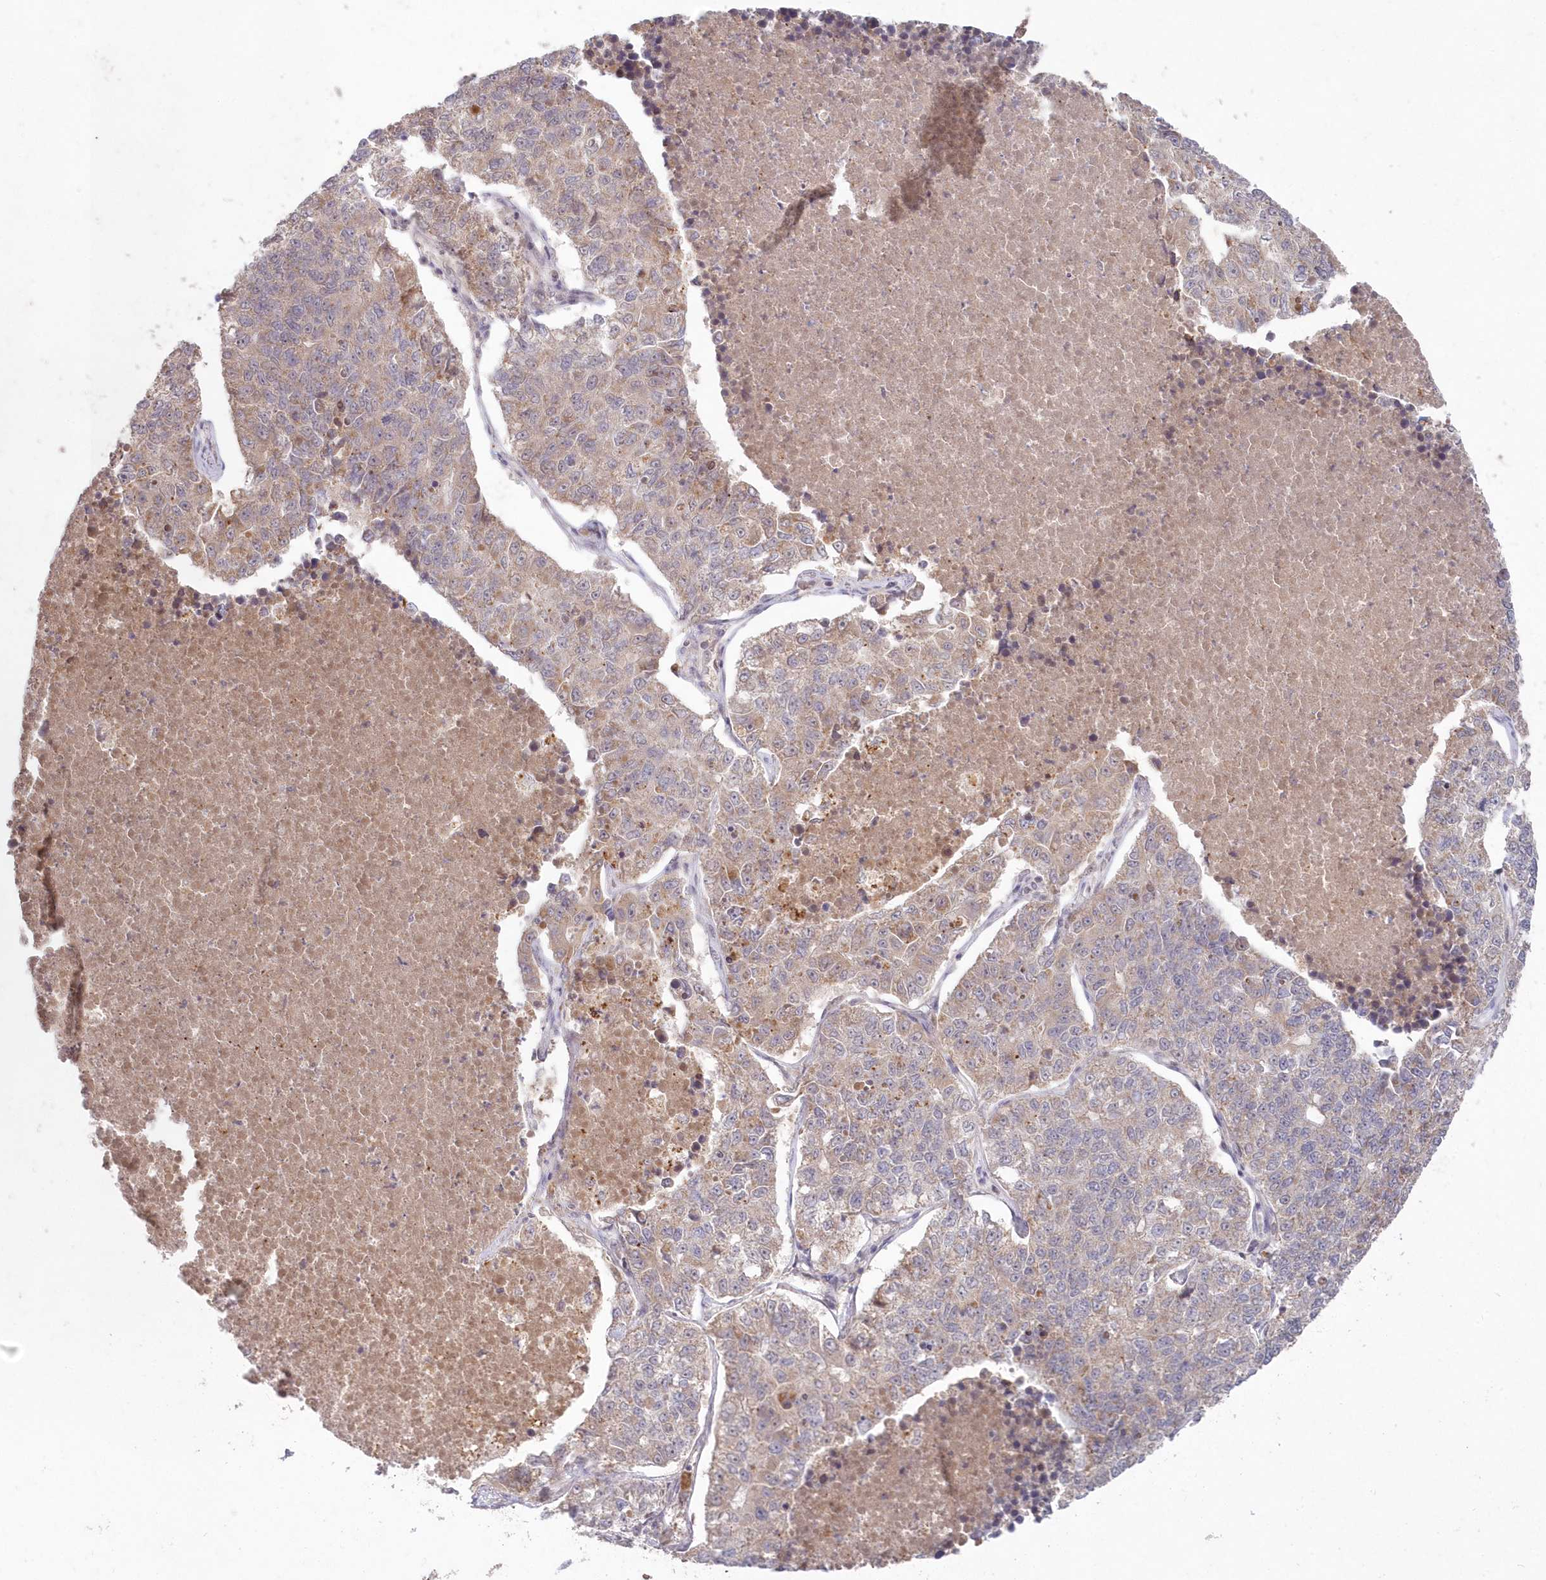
{"staining": {"intensity": "weak", "quantity": "<25%", "location": "cytoplasmic/membranous"}, "tissue": "lung cancer", "cell_type": "Tumor cells", "image_type": "cancer", "snomed": [{"axis": "morphology", "description": "Adenocarcinoma, NOS"}, {"axis": "topography", "description": "Lung"}], "caption": "The micrograph demonstrates no significant positivity in tumor cells of lung cancer. The staining is performed using DAB (3,3'-diaminobenzidine) brown chromogen with nuclei counter-stained in using hematoxylin.", "gene": "ASCC1", "patient": {"sex": "male", "age": 49}}